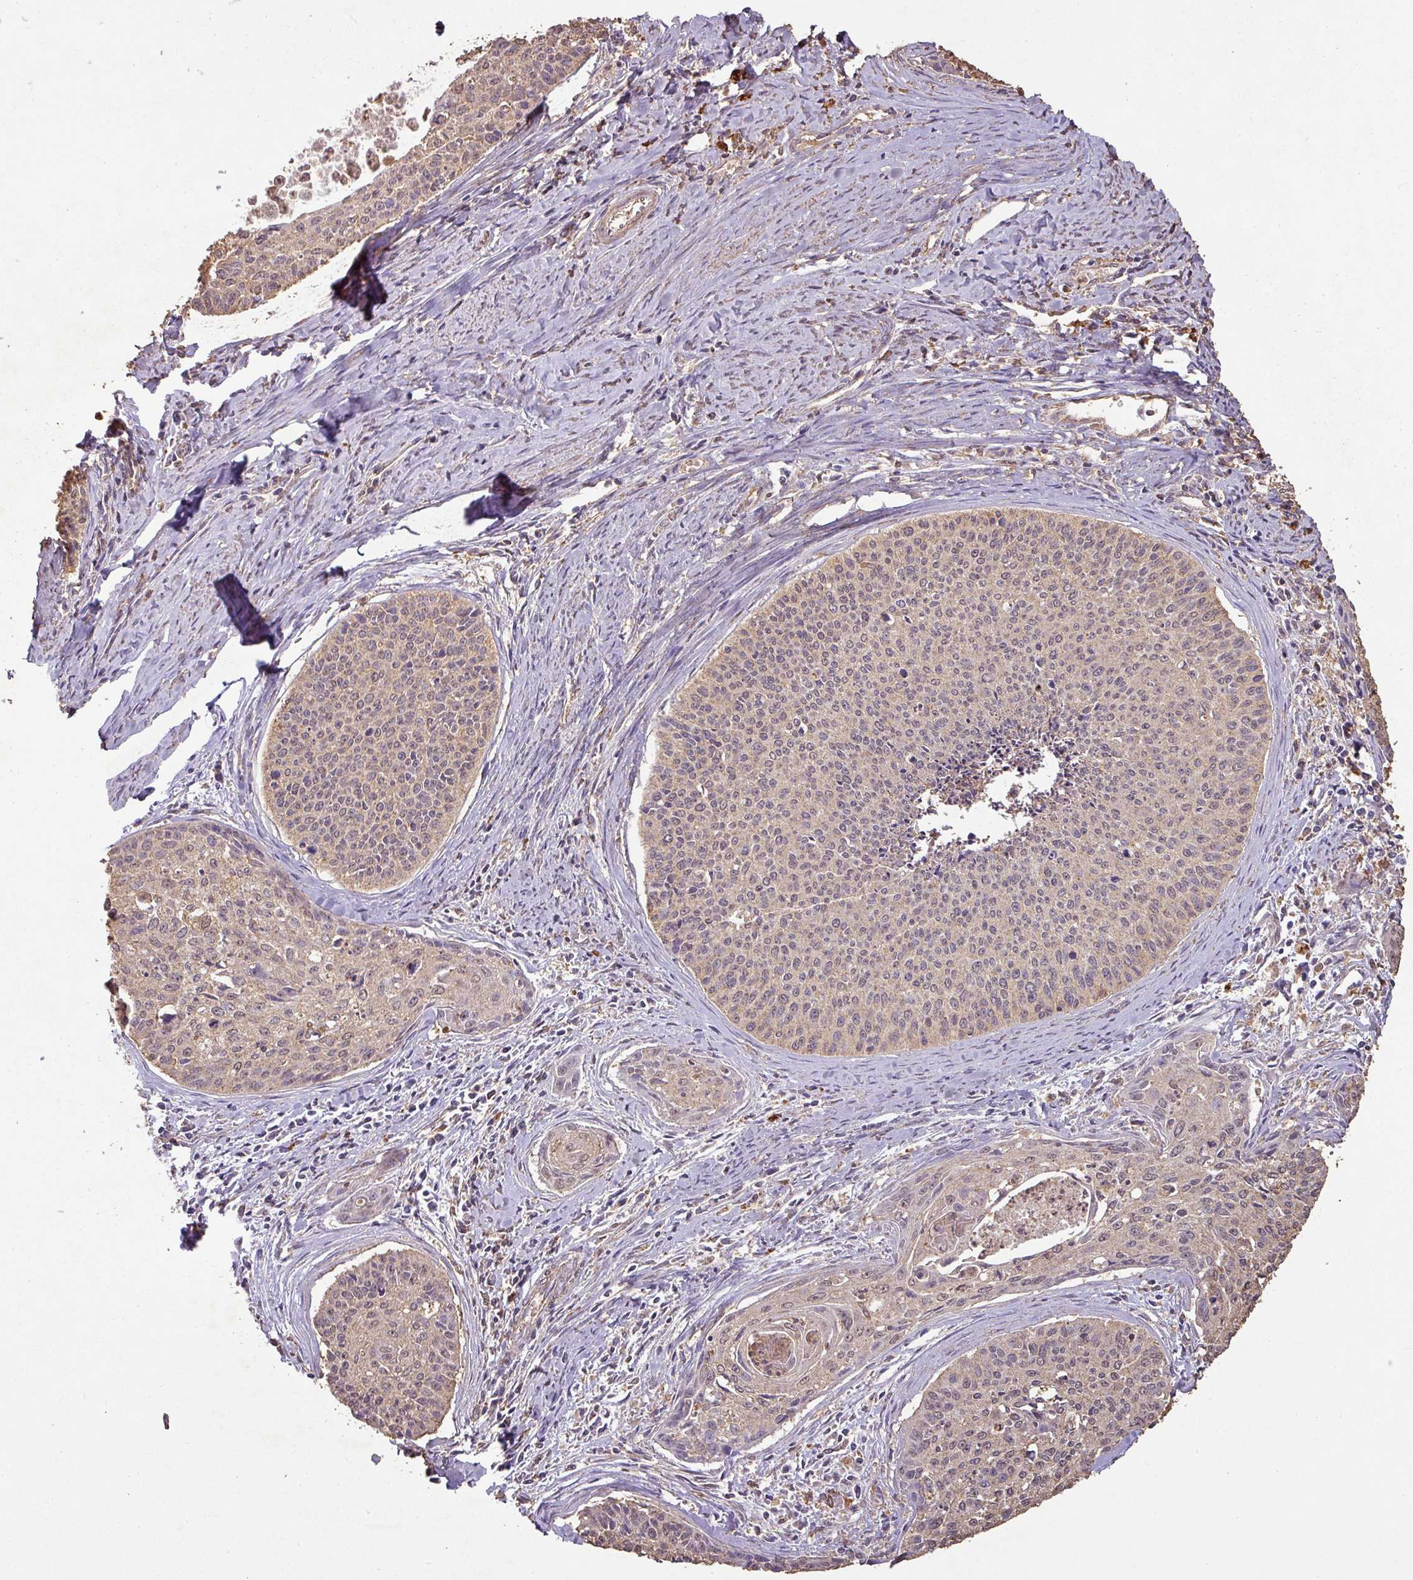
{"staining": {"intensity": "weak", "quantity": "25%-75%", "location": "cytoplasmic/membranous,nuclear"}, "tissue": "cervical cancer", "cell_type": "Tumor cells", "image_type": "cancer", "snomed": [{"axis": "morphology", "description": "Squamous cell carcinoma, NOS"}, {"axis": "topography", "description": "Cervix"}], "caption": "Immunohistochemical staining of cervical cancer (squamous cell carcinoma) reveals weak cytoplasmic/membranous and nuclear protein staining in approximately 25%-75% of tumor cells. The protein is shown in brown color, while the nuclei are stained blue.", "gene": "ATAT1", "patient": {"sex": "female", "age": 55}}